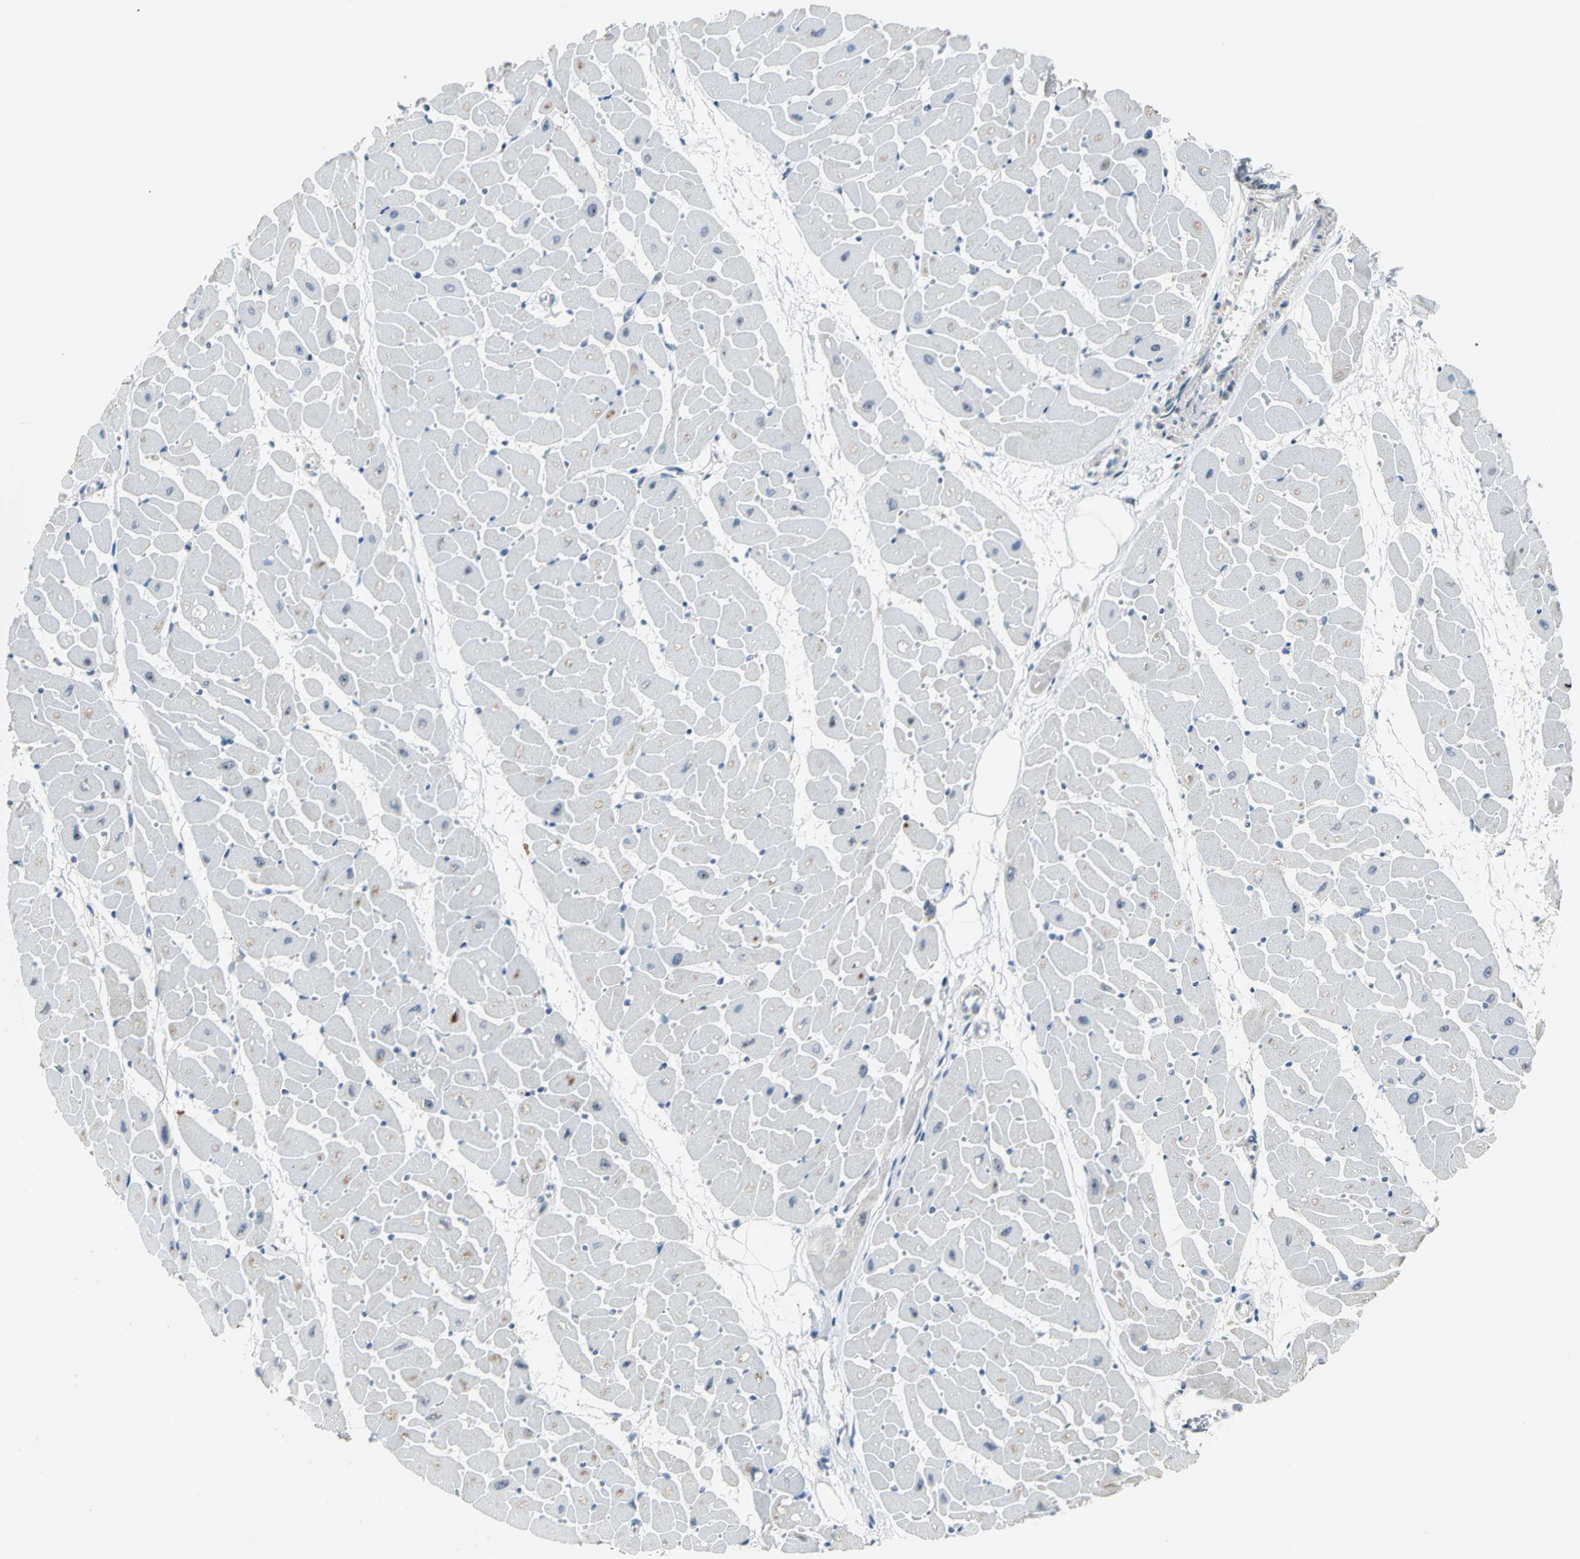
{"staining": {"intensity": "negative", "quantity": "none", "location": "none"}, "tissue": "heart muscle", "cell_type": "Cardiomyocytes", "image_type": "normal", "snomed": [{"axis": "morphology", "description": "Normal tissue, NOS"}, {"axis": "topography", "description": "Heart"}], "caption": "Human heart muscle stained for a protein using immunohistochemistry (IHC) reveals no expression in cardiomyocytes.", "gene": "MYBBP1A", "patient": {"sex": "female", "age": 19}}